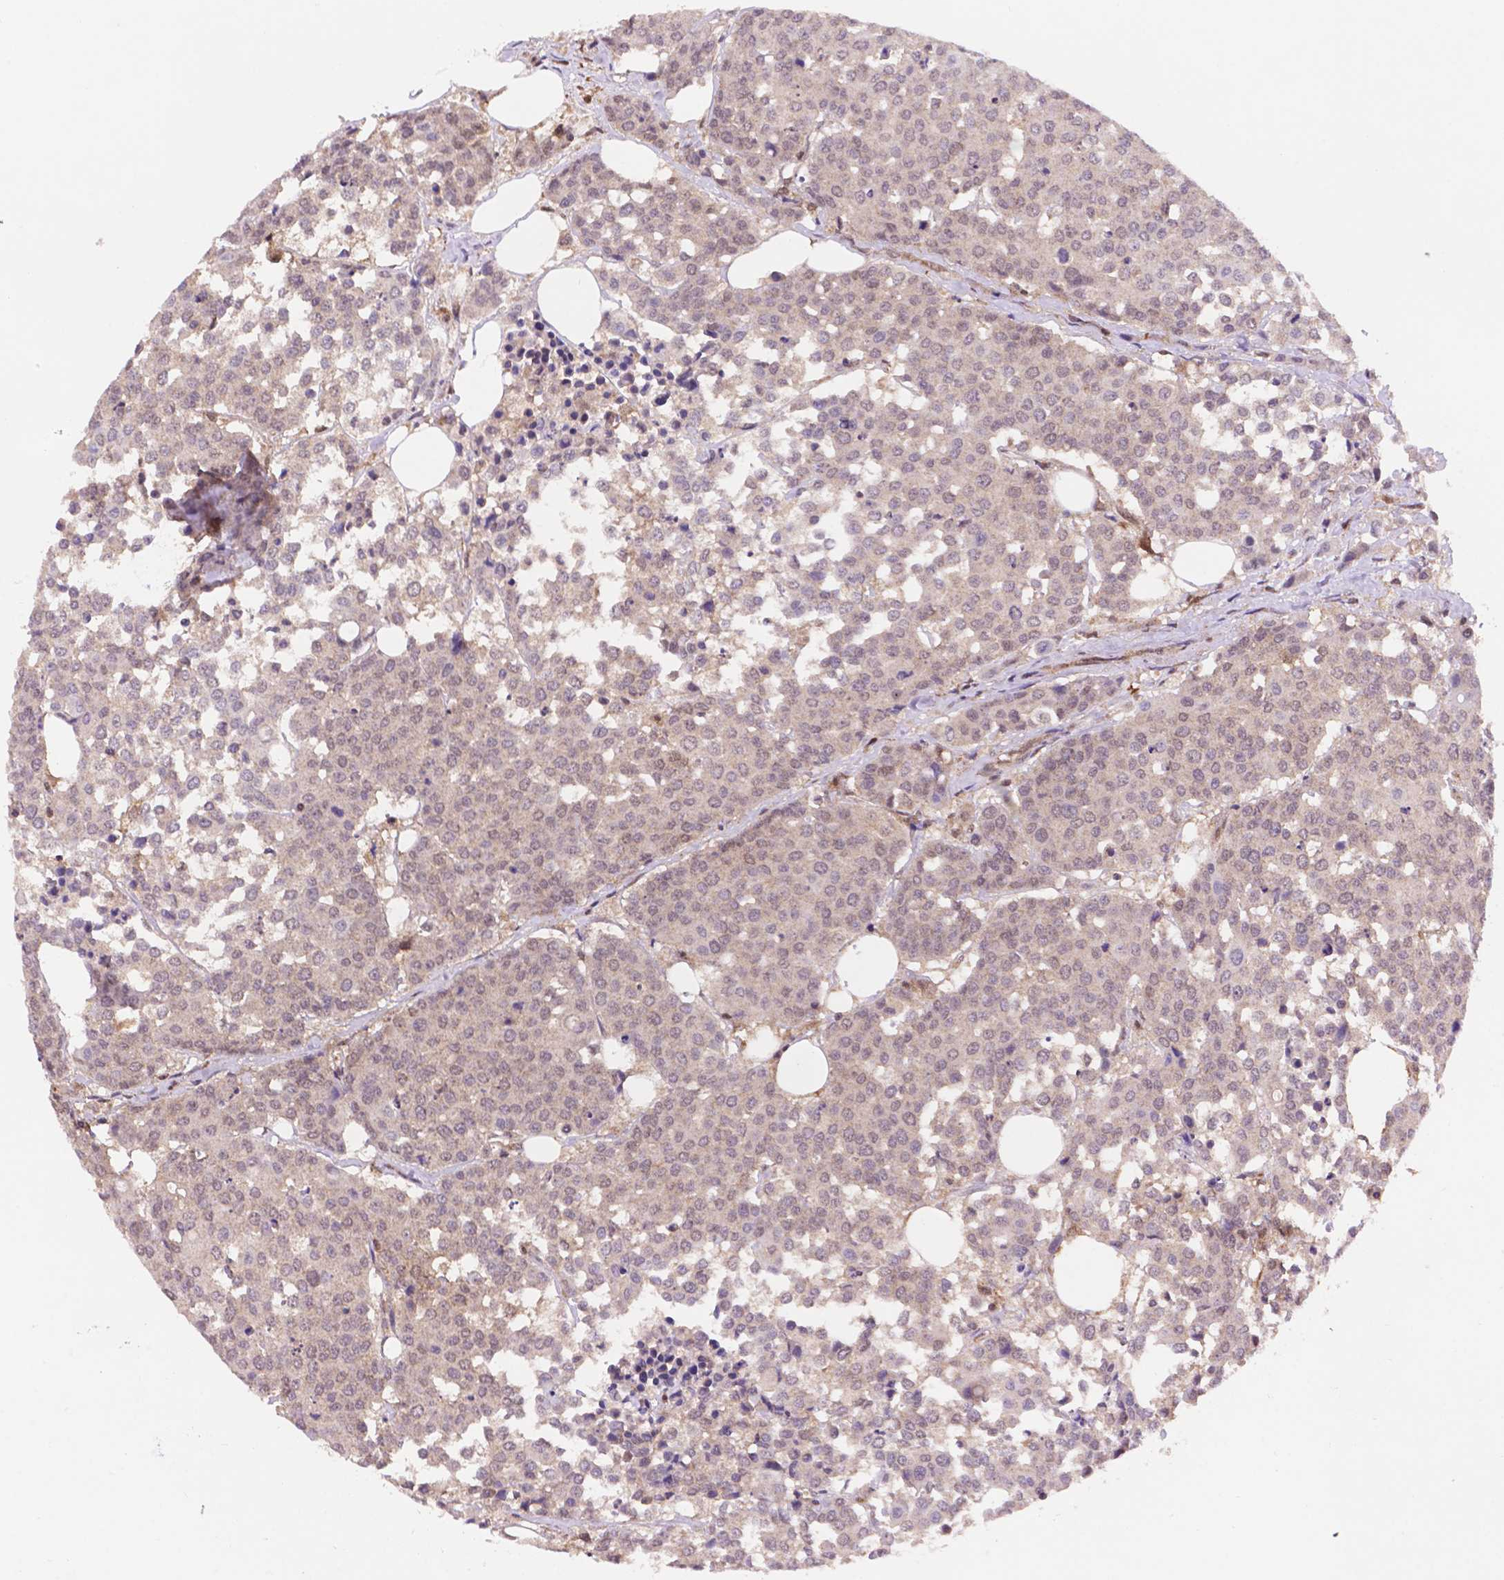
{"staining": {"intensity": "weak", "quantity": "<25%", "location": "cytoplasmic/membranous,nuclear"}, "tissue": "carcinoid", "cell_type": "Tumor cells", "image_type": "cancer", "snomed": [{"axis": "morphology", "description": "Carcinoid, malignant, NOS"}, {"axis": "topography", "description": "Colon"}], "caption": "Immunohistochemistry histopathology image of human malignant carcinoid stained for a protein (brown), which displays no staining in tumor cells.", "gene": "UBE2L6", "patient": {"sex": "male", "age": 81}}